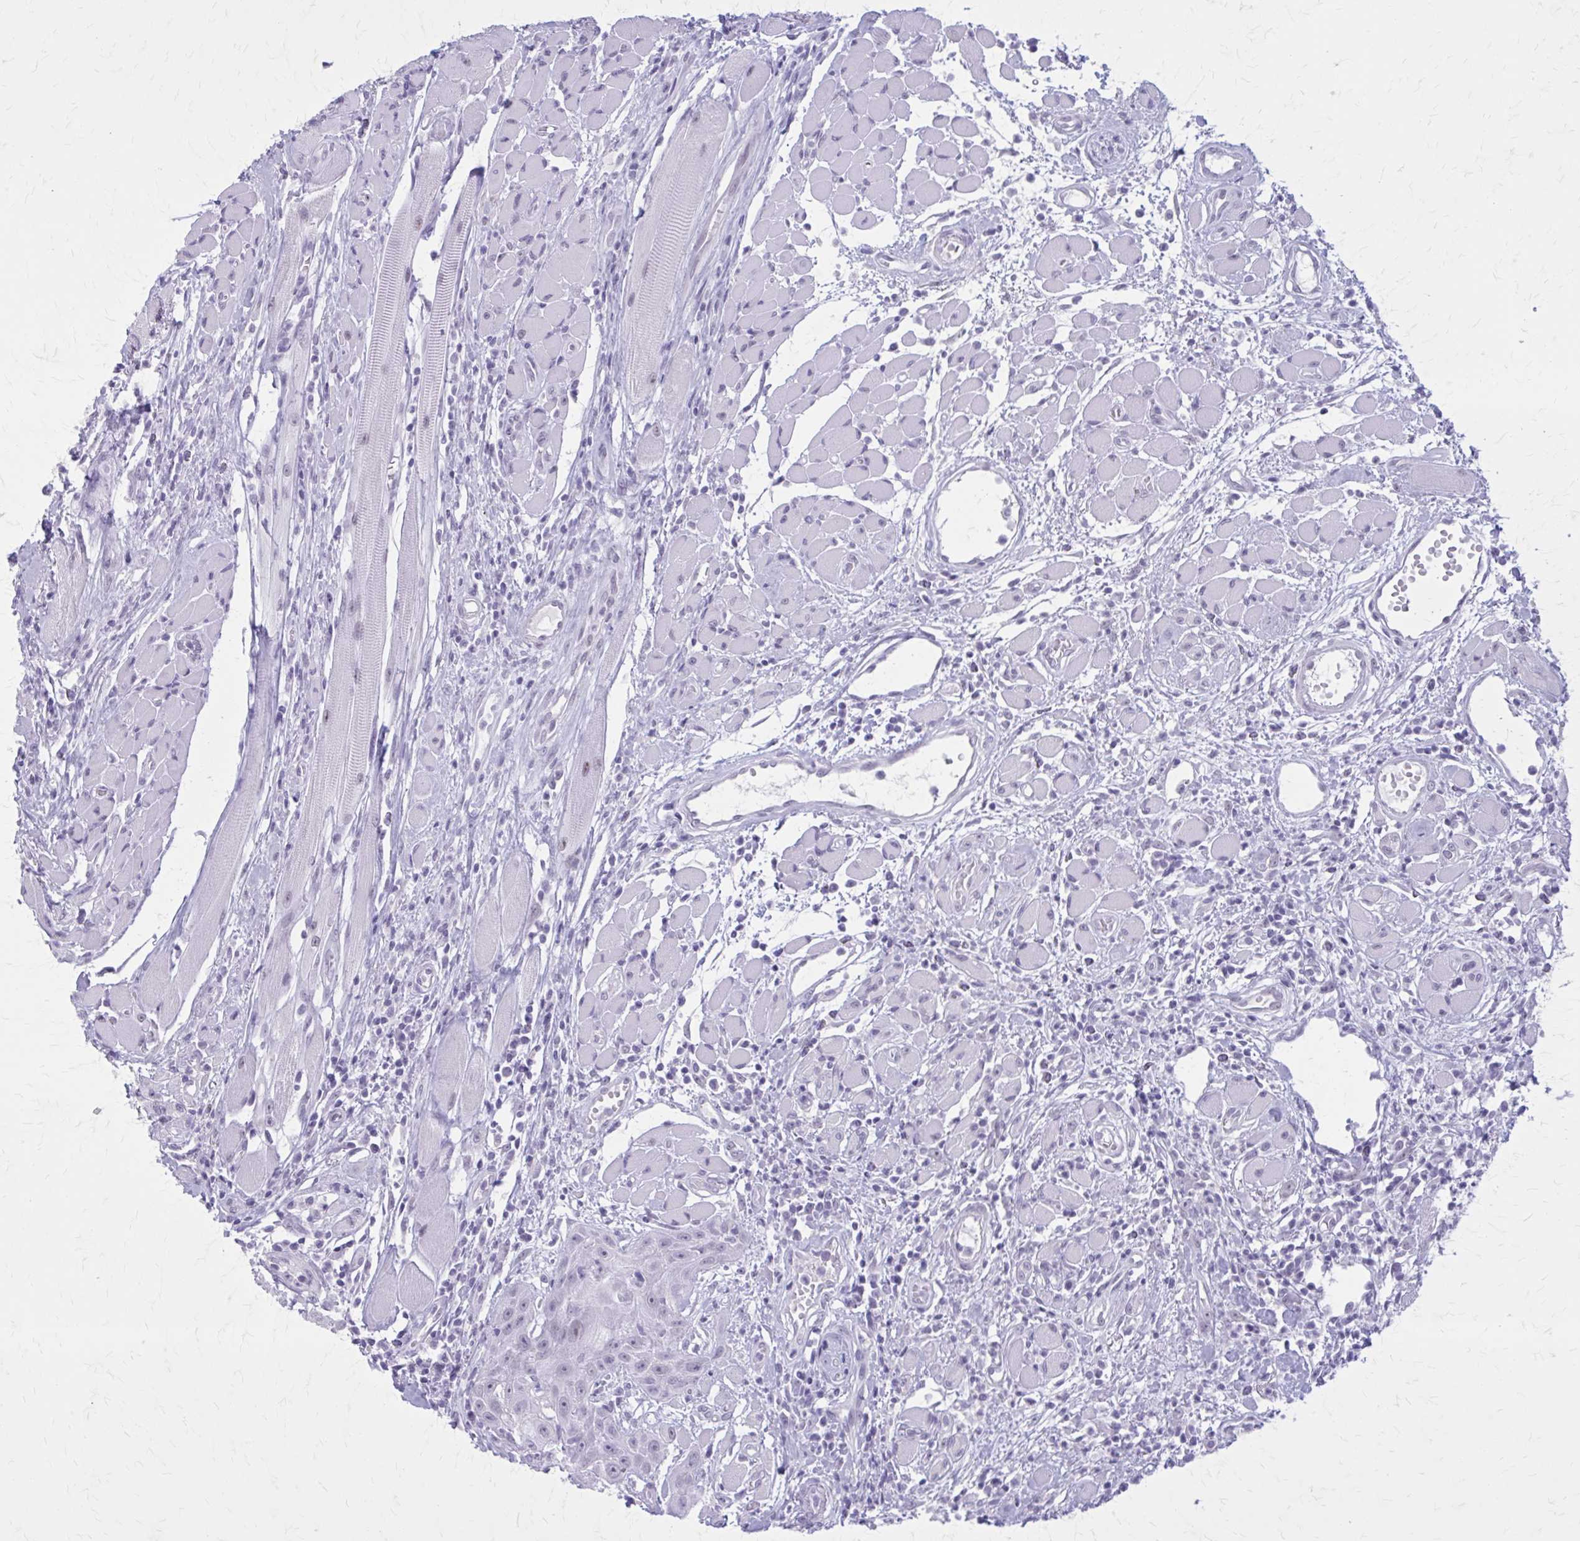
{"staining": {"intensity": "negative", "quantity": "none", "location": "none"}, "tissue": "head and neck cancer", "cell_type": "Tumor cells", "image_type": "cancer", "snomed": [{"axis": "morphology", "description": "Squamous cell carcinoma, NOS"}, {"axis": "topography", "description": "Head-Neck"}], "caption": "The histopathology image exhibits no staining of tumor cells in head and neck cancer.", "gene": "GAD1", "patient": {"sex": "female", "age": 59}}